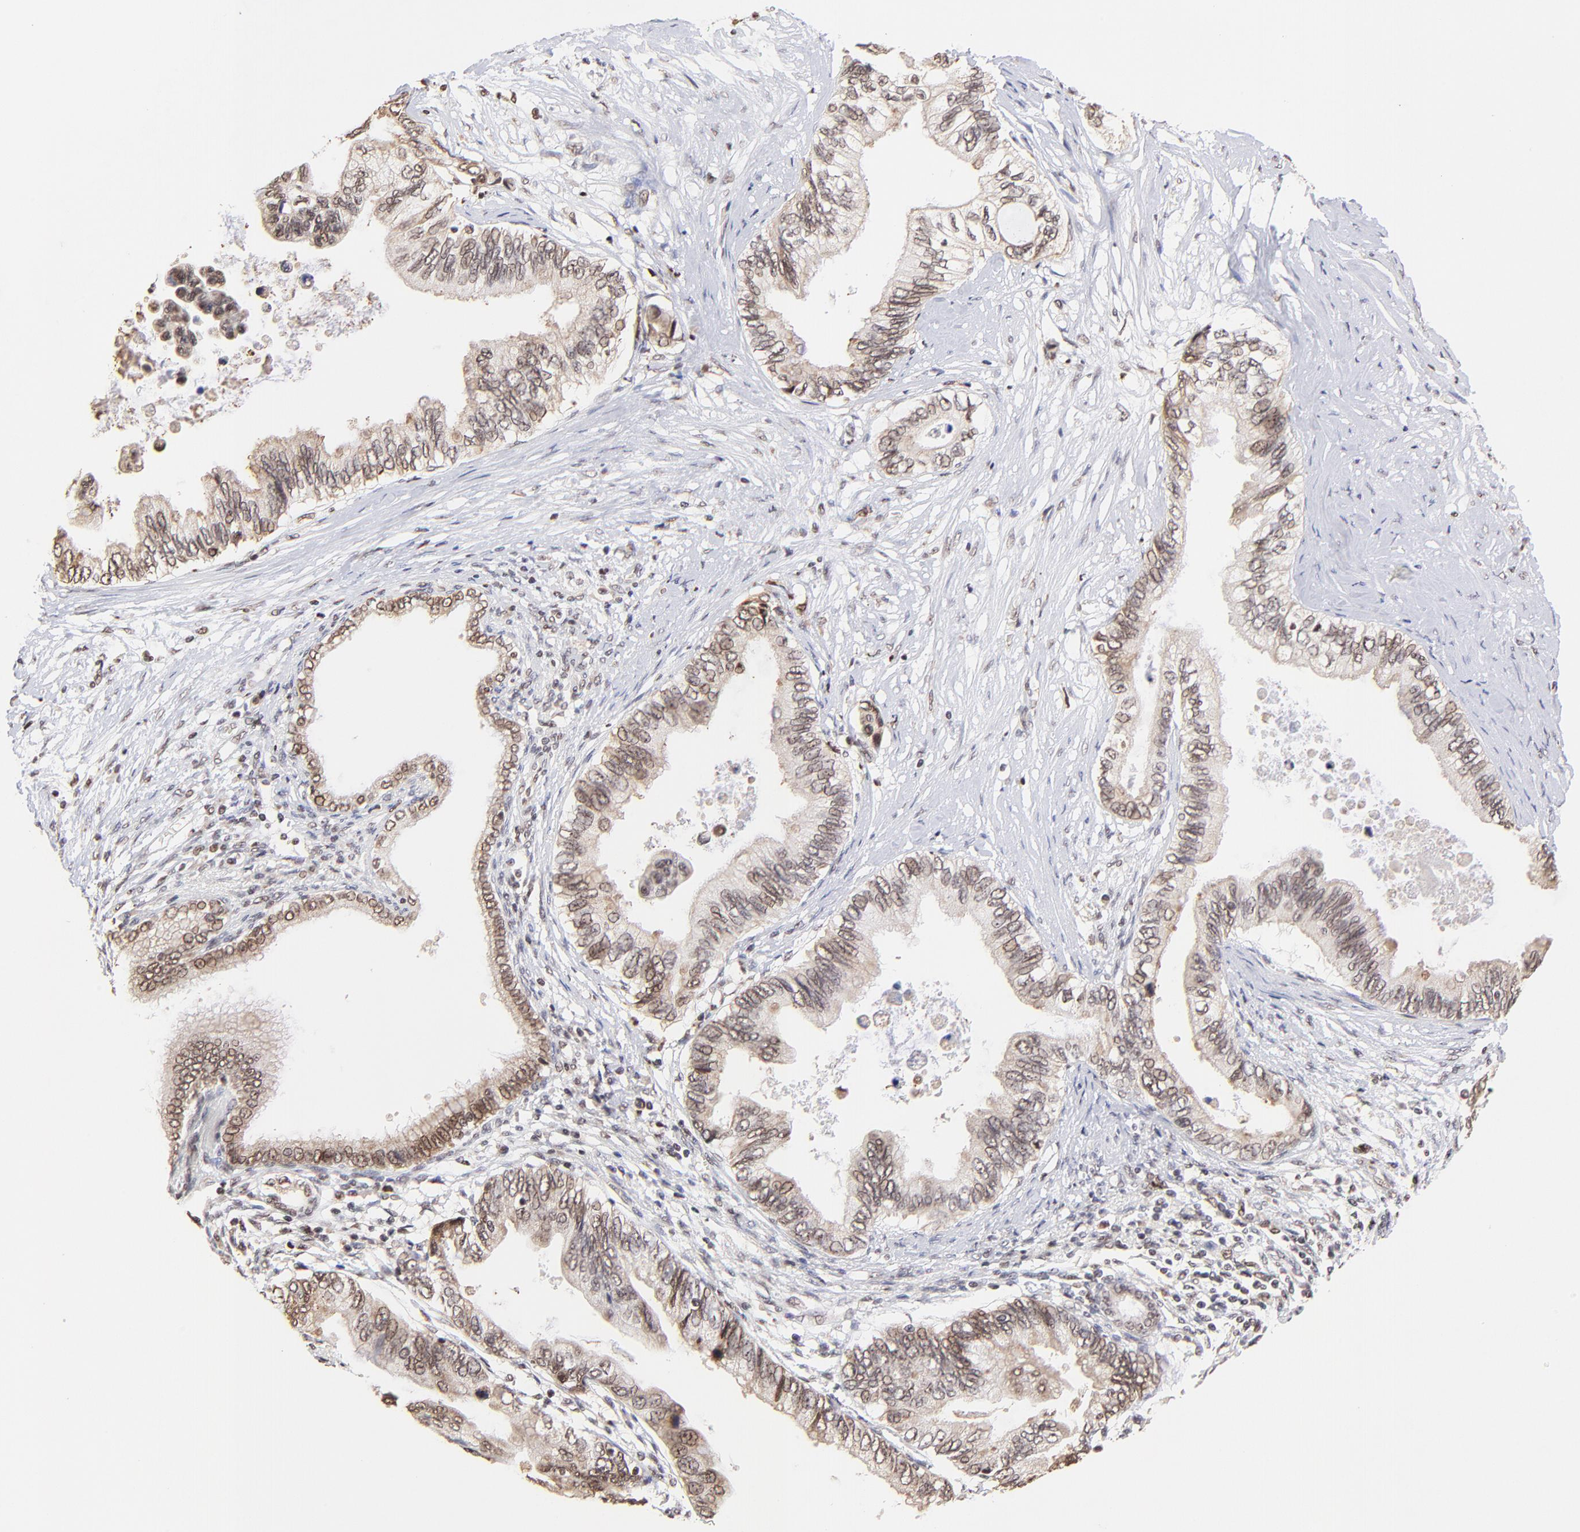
{"staining": {"intensity": "weak", "quantity": ">75%", "location": "cytoplasmic/membranous,nuclear"}, "tissue": "pancreatic cancer", "cell_type": "Tumor cells", "image_type": "cancer", "snomed": [{"axis": "morphology", "description": "Adenocarcinoma, NOS"}, {"axis": "topography", "description": "Pancreas"}], "caption": "About >75% of tumor cells in adenocarcinoma (pancreatic) reveal weak cytoplasmic/membranous and nuclear protein staining as visualized by brown immunohistochemical staining.", "gene": "ZNF670", "patient": {"sex": "female", "age": 66}}